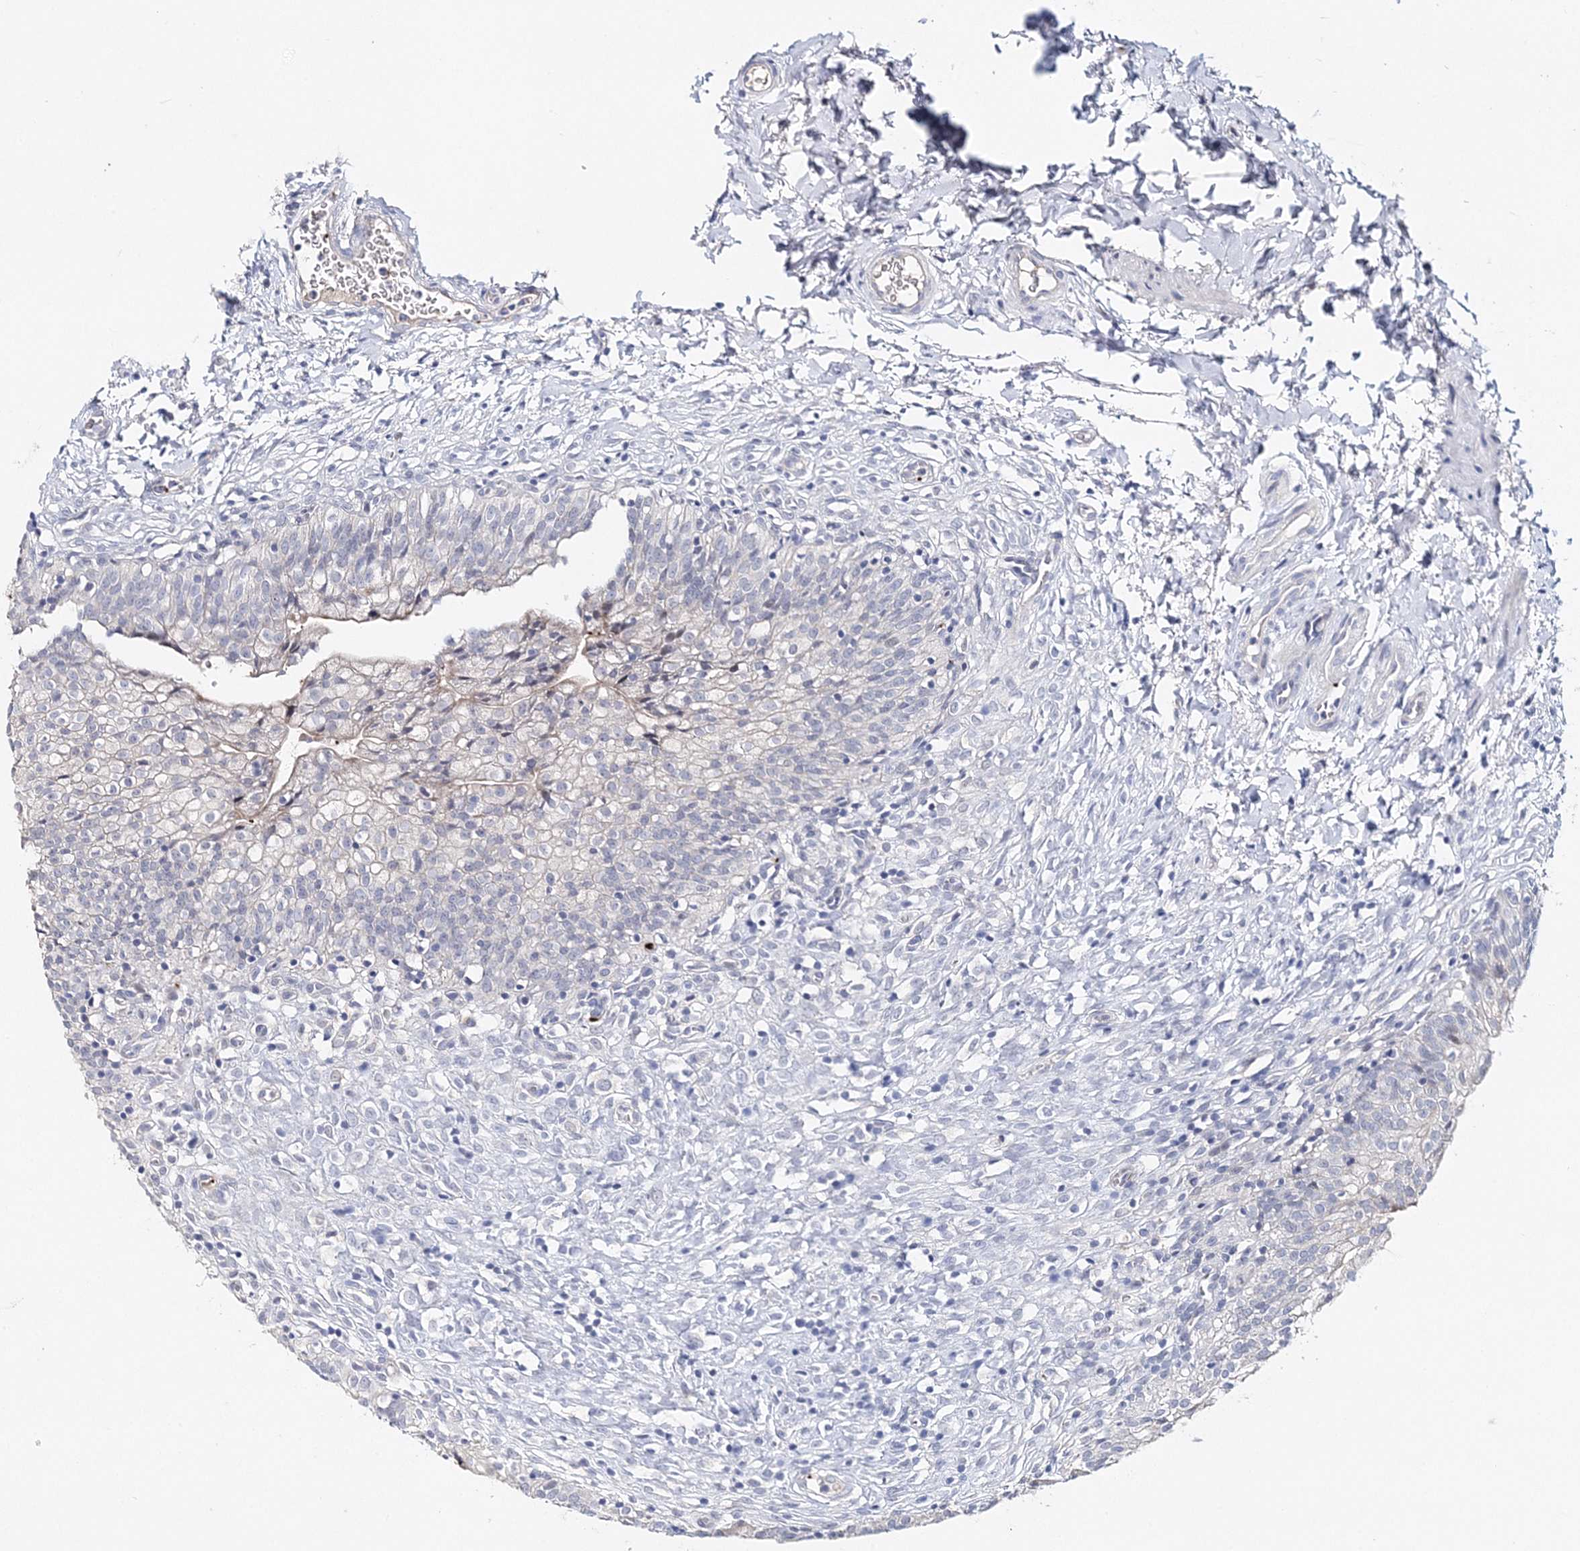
{"staining": {"intensity": "negative", "quantity": "none", "location": "none"}, "tissue": "urinary bladder", "cell_type": "Urothelial cells", "image_type": "normal", "snomed": [{"axis": "morphology", "description": "Normal tissue, NOS"}, {"axis": "topography", "description": "Urinary bladder"}], "caption": "Histopathology image shows no protein staining in urothelial cells of unremarkable urinary bladder.", "gene": "MYOZ2", "patient": {"sex": "male", "age": 55}}